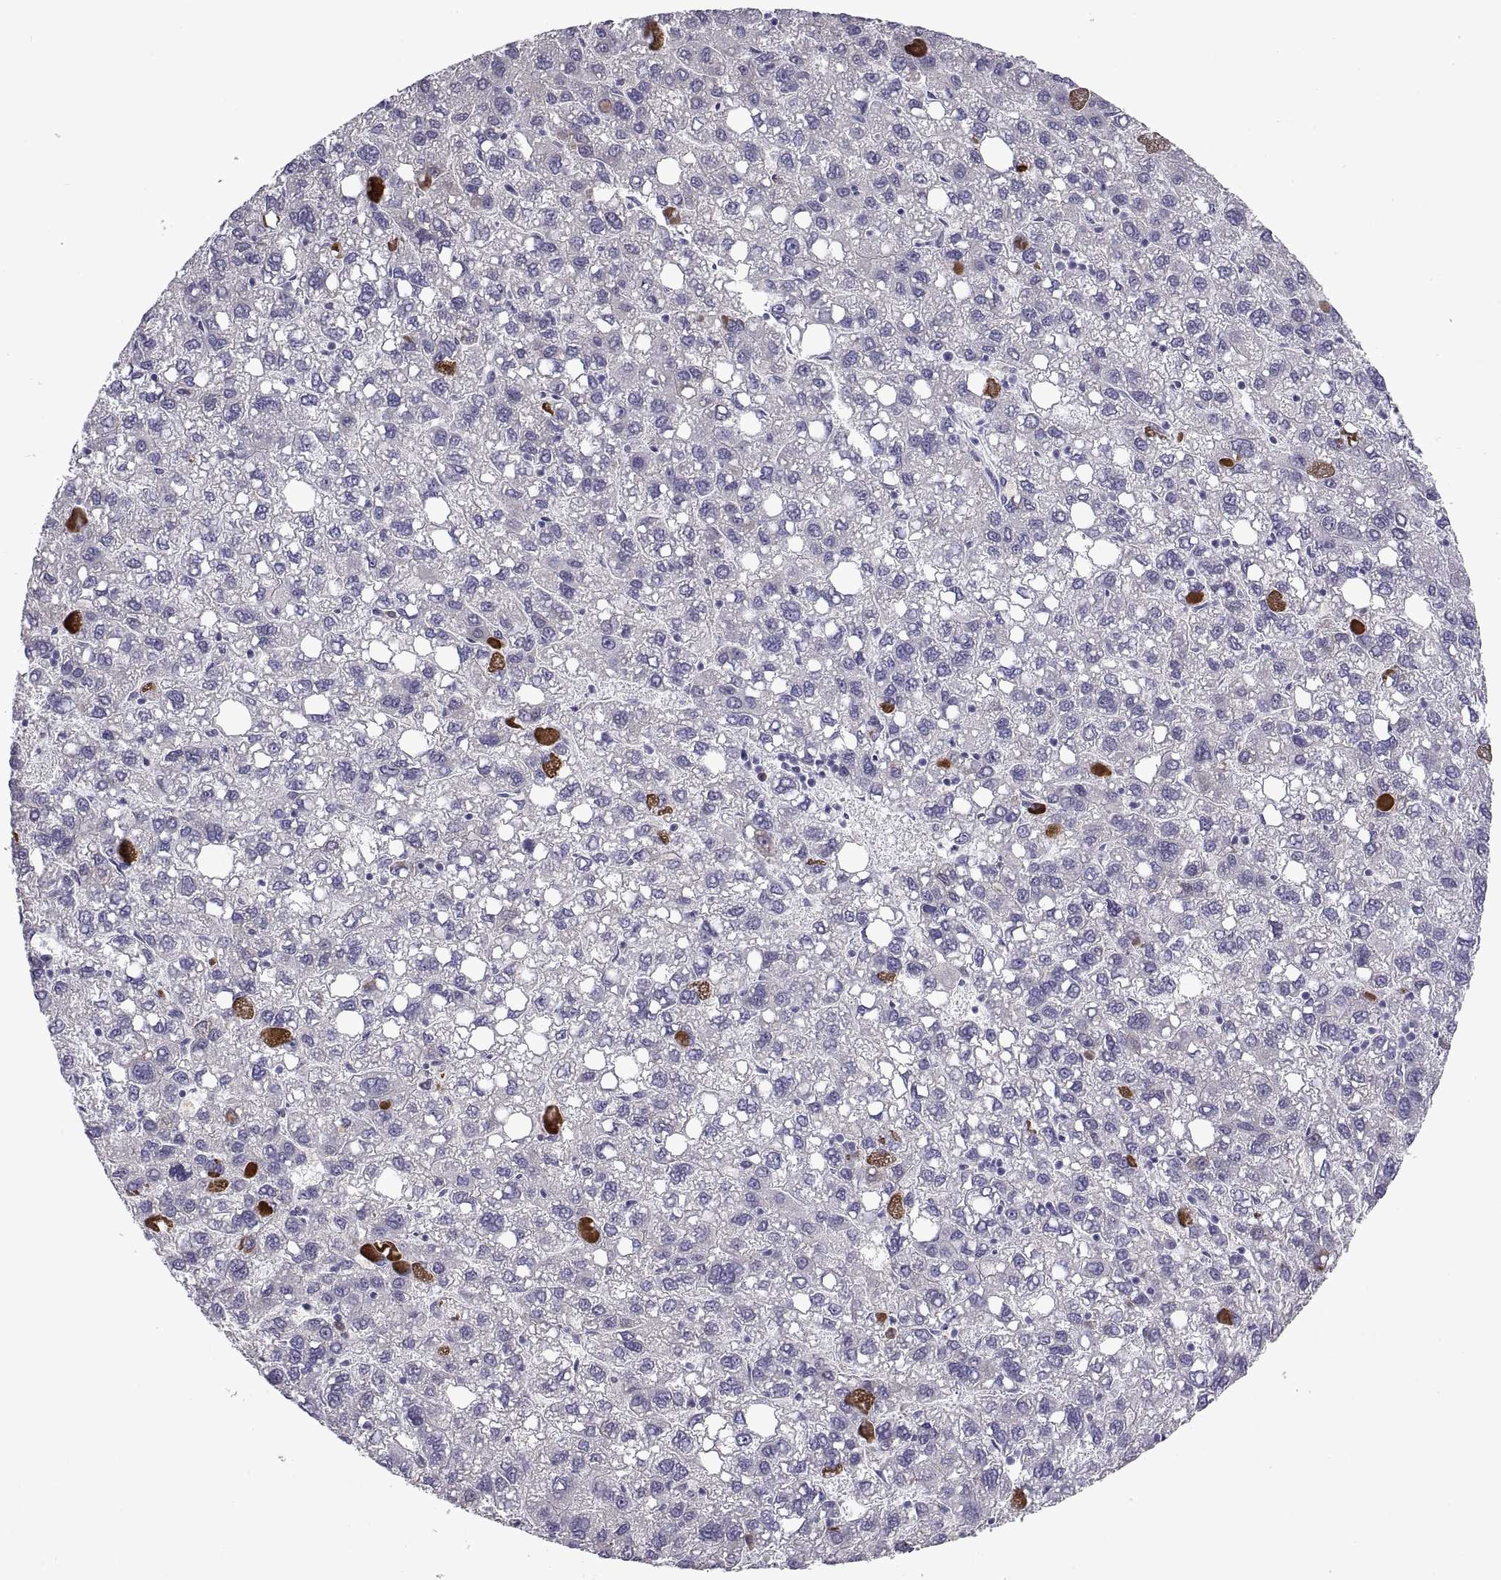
{"staining": {"intensity": "negative", "quantity": "none", "location": "none"}, "tissue": "liver cancer", "cell_type": "Tumor cells", "image_type": "cancer", "snomed": [{"axis": "morphology", "description": "Carcinoma, Hepatocellular, NOS"}, {"axis": "topography", "description": "Liver"}], "caption": "There is no significant positivity in tumor cells of liver cancer.", "gene": "DOK3", "patient": {"sex": "female", "age": 82}}